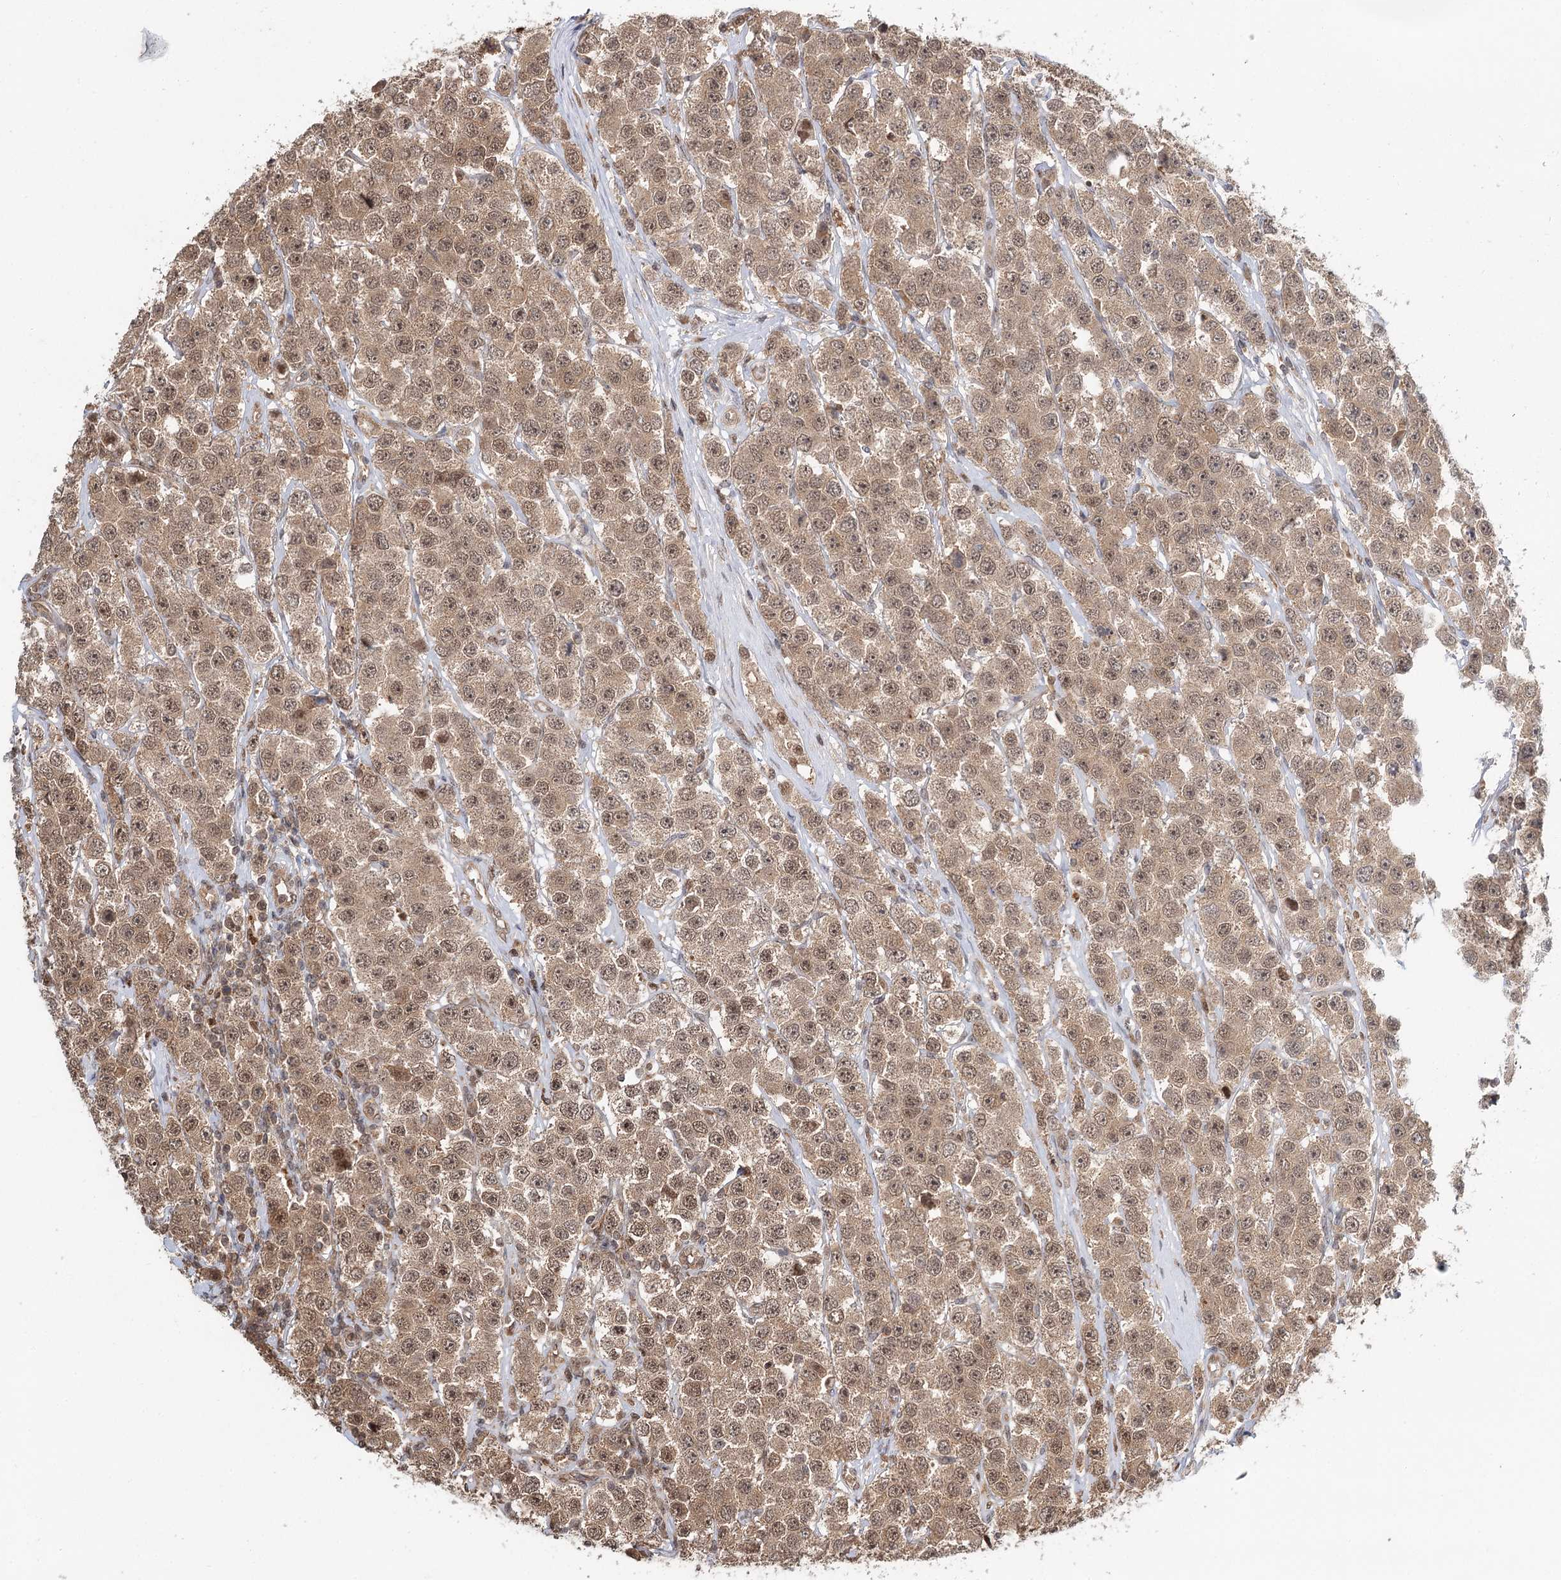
{"staining": {"intensity": "weak", "quantity": ">75%", "location": "cytoplasmic/membranous,nuclear"}, "tissue": "testis cancer", "cell_type": "Tumor cells", "image_type": "cancer", "snomed": [{"axis": "morphology", "description": "Seminoma, NOS"}, {"axis": "topography", "description": "Testis"}], "caption": "Testis cancer was stained to show a protein in brown. There is low levels of weak cytoplasmic/membranous and nuclear expression in approximately >75% of tumor cells.", "gene": "N6AMT1", "patient": {"sex": "male", "age": 28}}